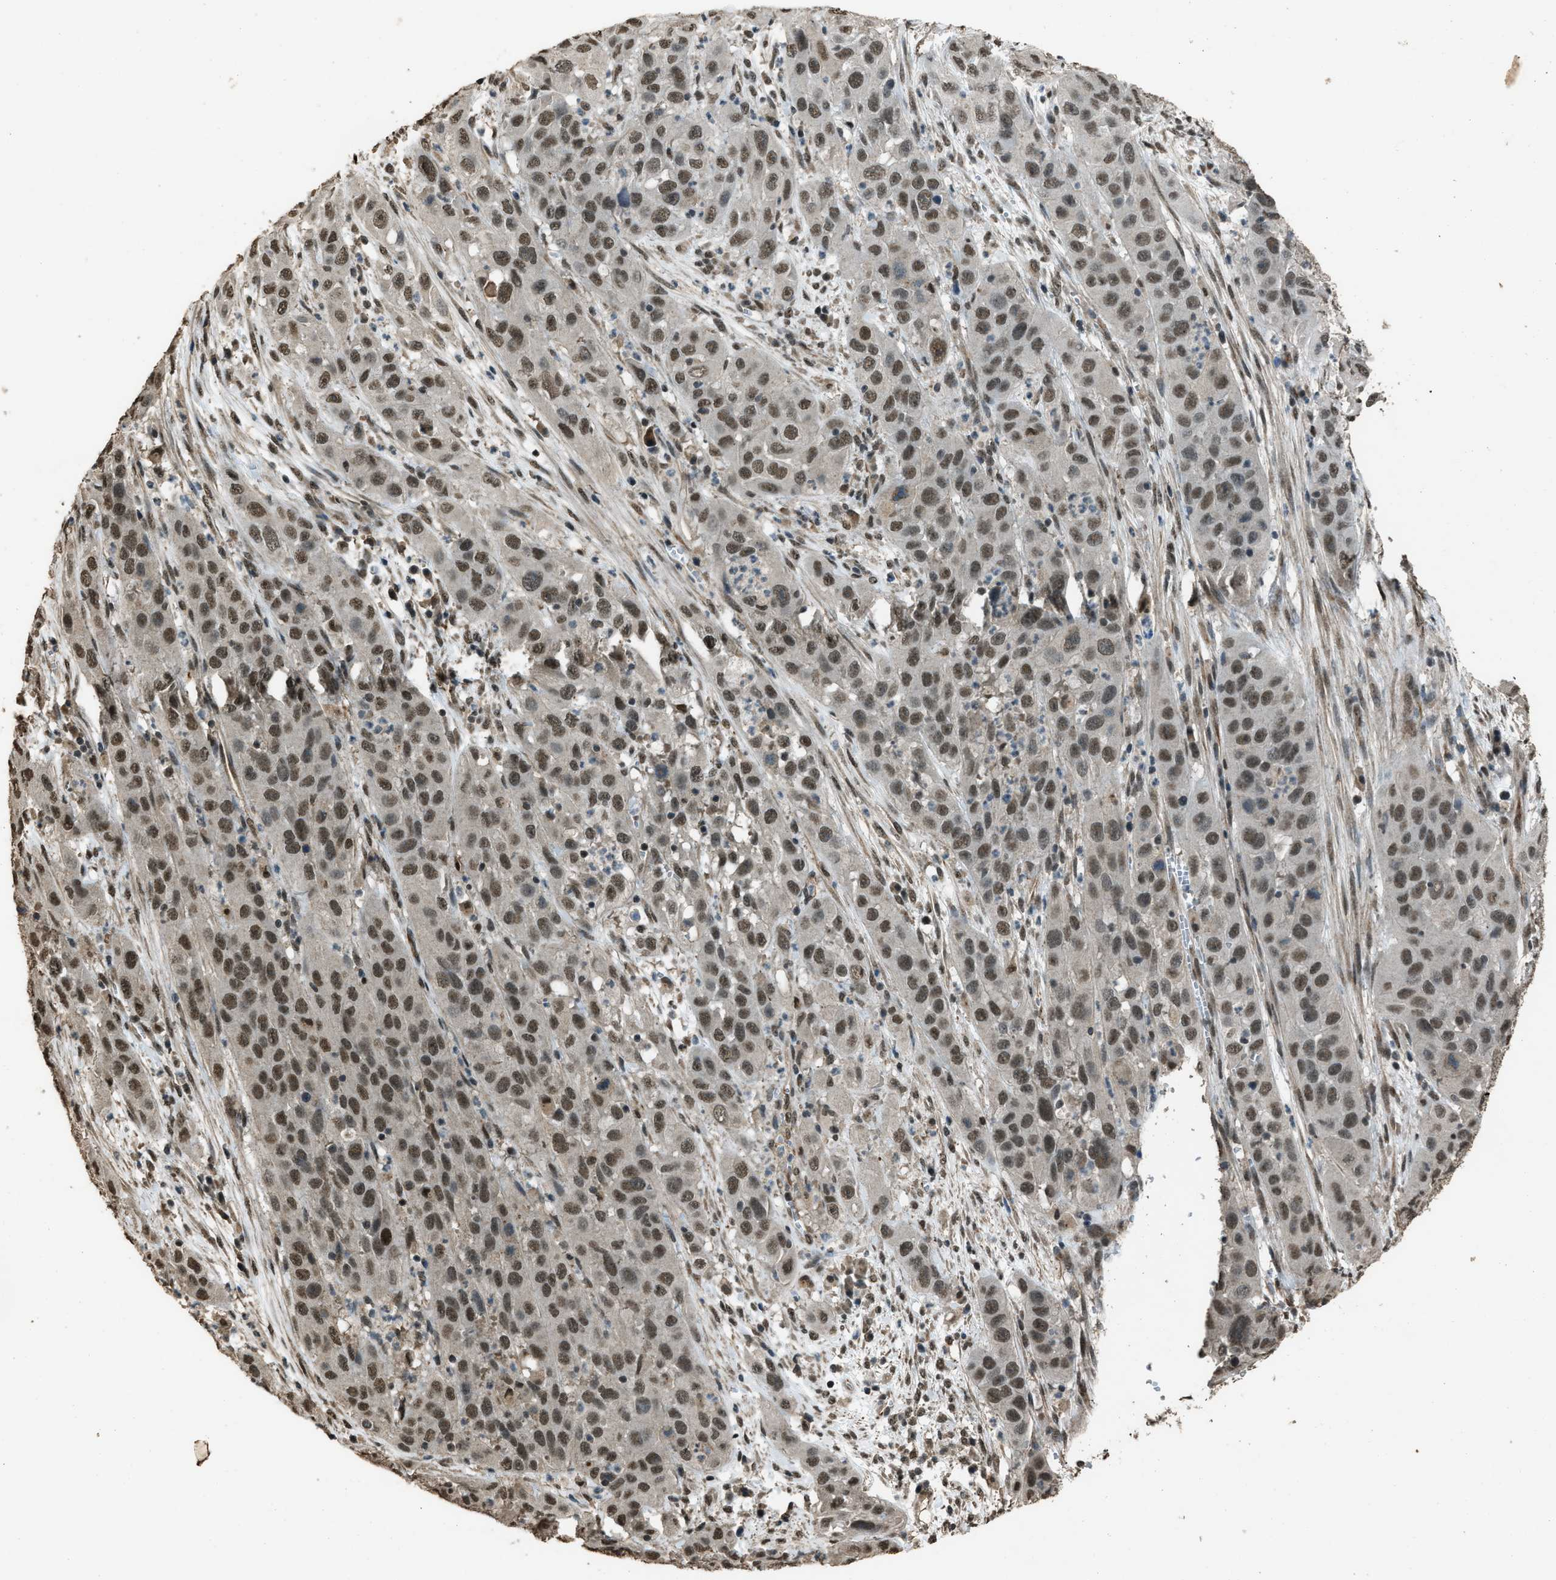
{"staining": {"intensity": "moderate", "quantity": ">75%", "location": "nuclear"}, "tissue": "cervical cancer", "cell_type": "Tumor cells", "image_type": "cancer", "snomed": [{"axis": "morphology", "description": "Squamous cell carcinoma, NOS"}, {"axis": "topography", "description": "Cervix"}], "caption": "This is a micrograph of IHC staining of cervical cancer, which shows moderate staining in the nuclear of tumor cells.", "gene": "SERTAD2", "patient": {"sex": "female", "age": 32}}